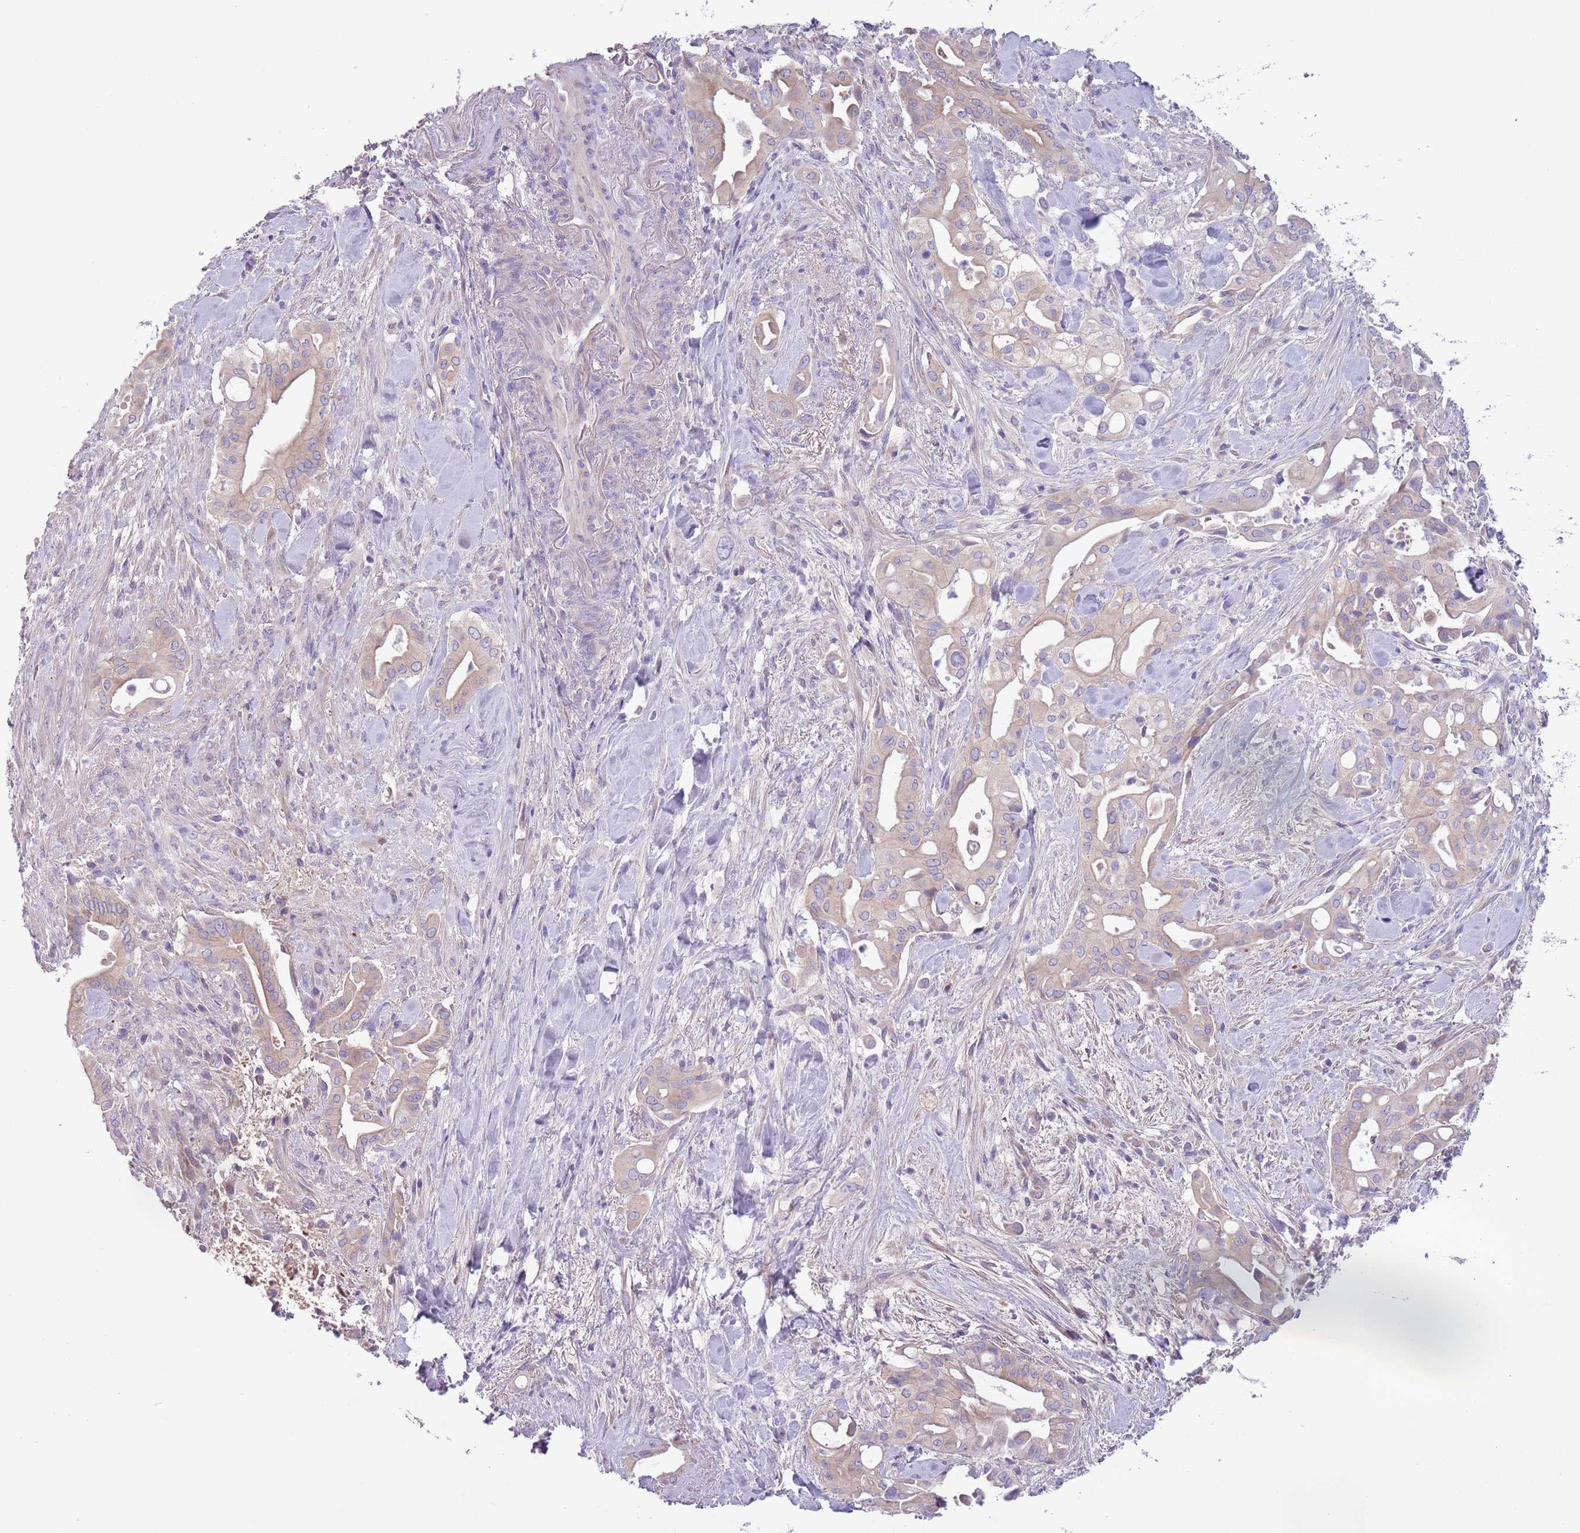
{"staining": {"intensity": "weak", "quantity": "<25%", "location": "cytoplasmic/membranous"}, "tissue": "liver cancer", "cell_type": "Tumor cells", "image_type": "cancer", "snomed": [{"axis": "morphology", "description": "Cholangiocarcinoma"}, {"axis": "topography", "description": "Liver"}], "caption": "Image shows no protein expression in tumor cells of cholangiocarcinoma (liver) tissue.", "gene": "CFH", "patient": {"sex": "female", "age": 68}}